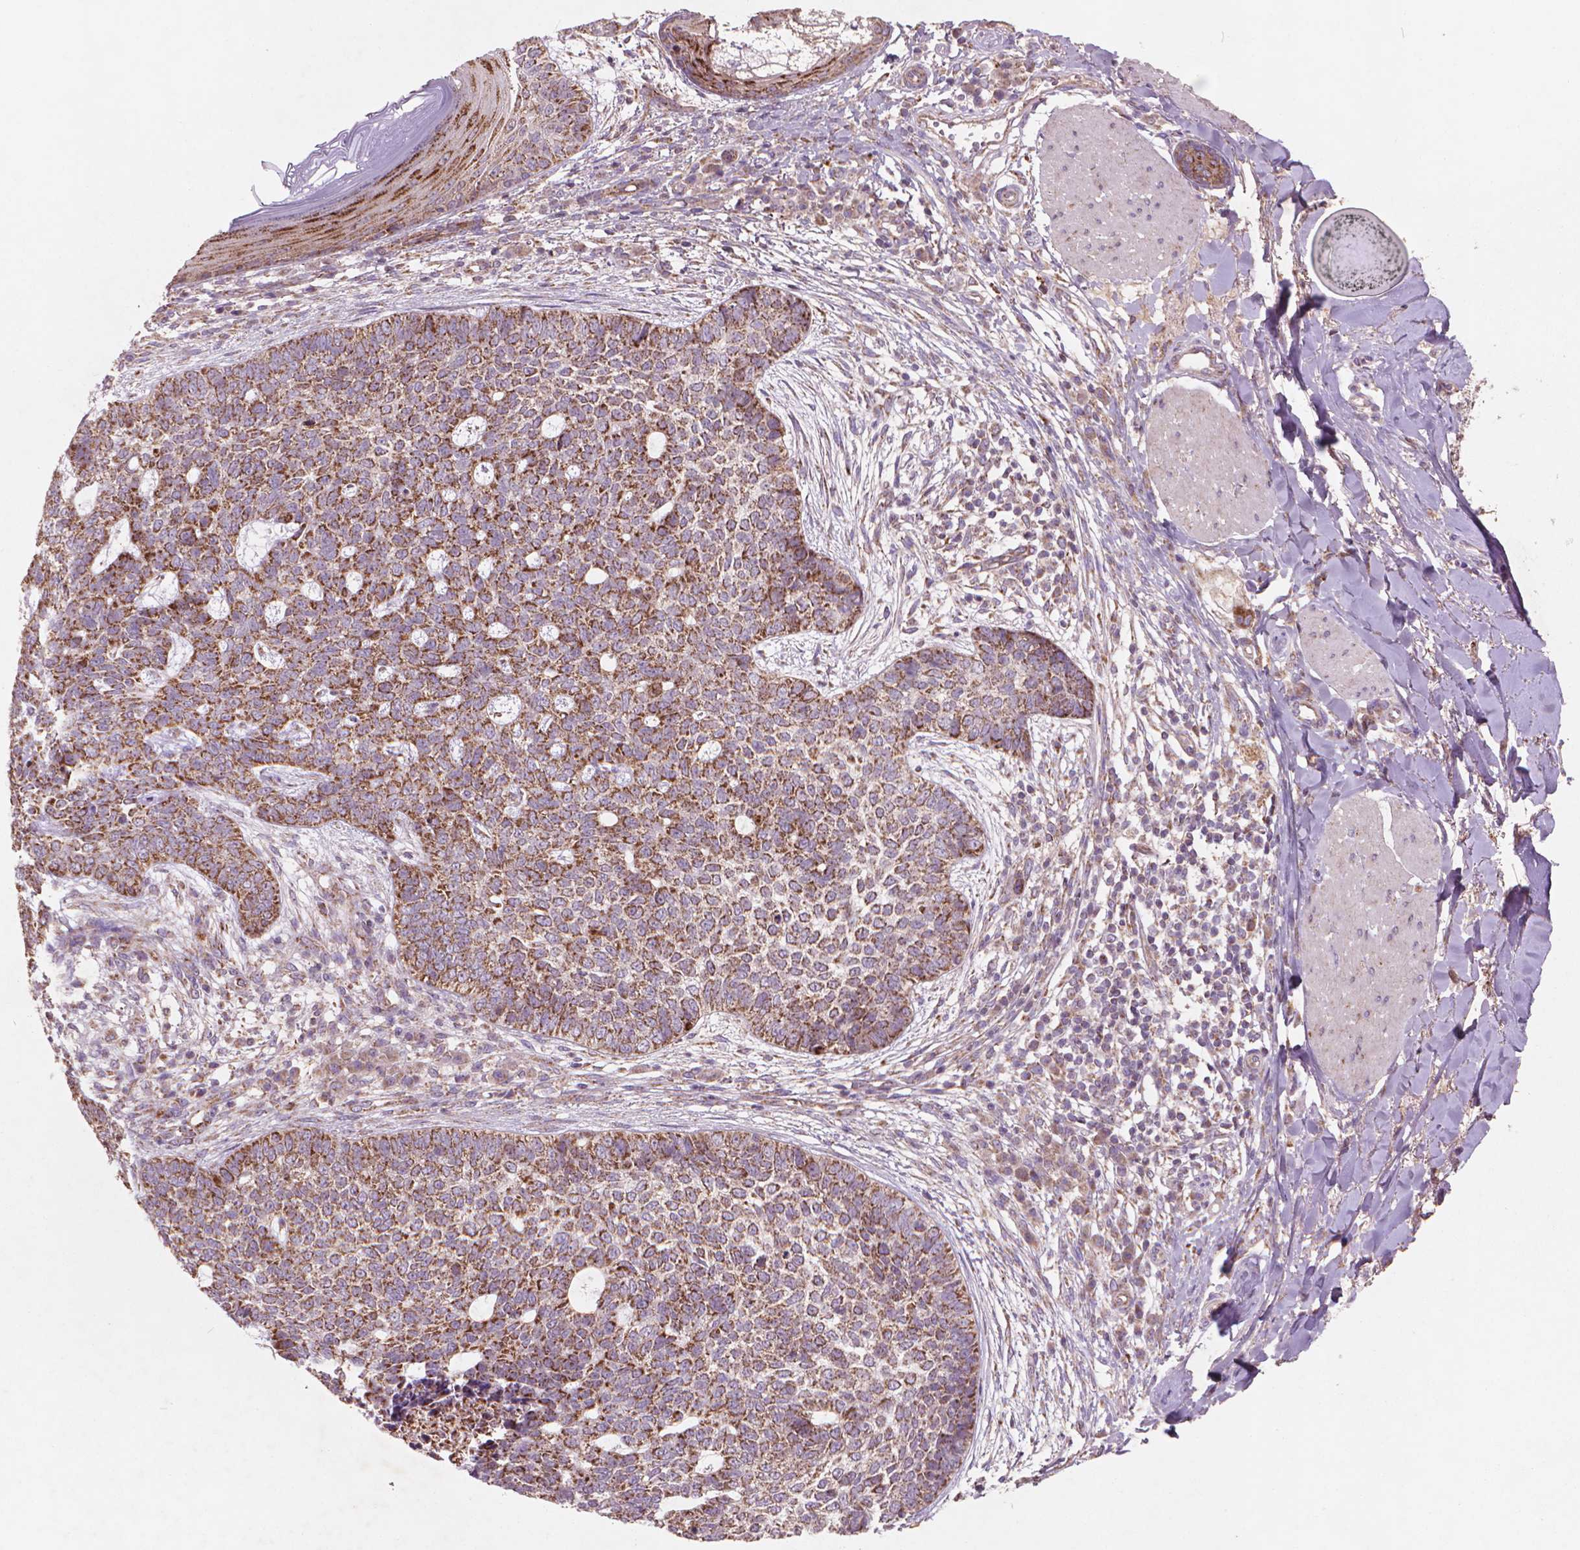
{"staining": {"intensity": "moderate", "quantity": ">75%", "location": "cytoplasmic/membranous"}, "tissue": "skin cancer", "cell_type": "Tumor cells", "image_type": "cancer", "snomed": [{"axis": "morphology", "description": "Basal cell carcinoma"}, {"axis": "topography", "description": "Skin"}], "caption": "Immunohistochemistry micrograph of neoplastic tissue: skin basal cell carcinoma stained using IHC displays medium levels of moderate protein expression localized specifically in the cytoplasmic/membranous of tumor cells, appearing as a cytoplasmic/membranous brown color.", "gene": "NLRX1", "patient": {"sex": "female", "age": 69}}